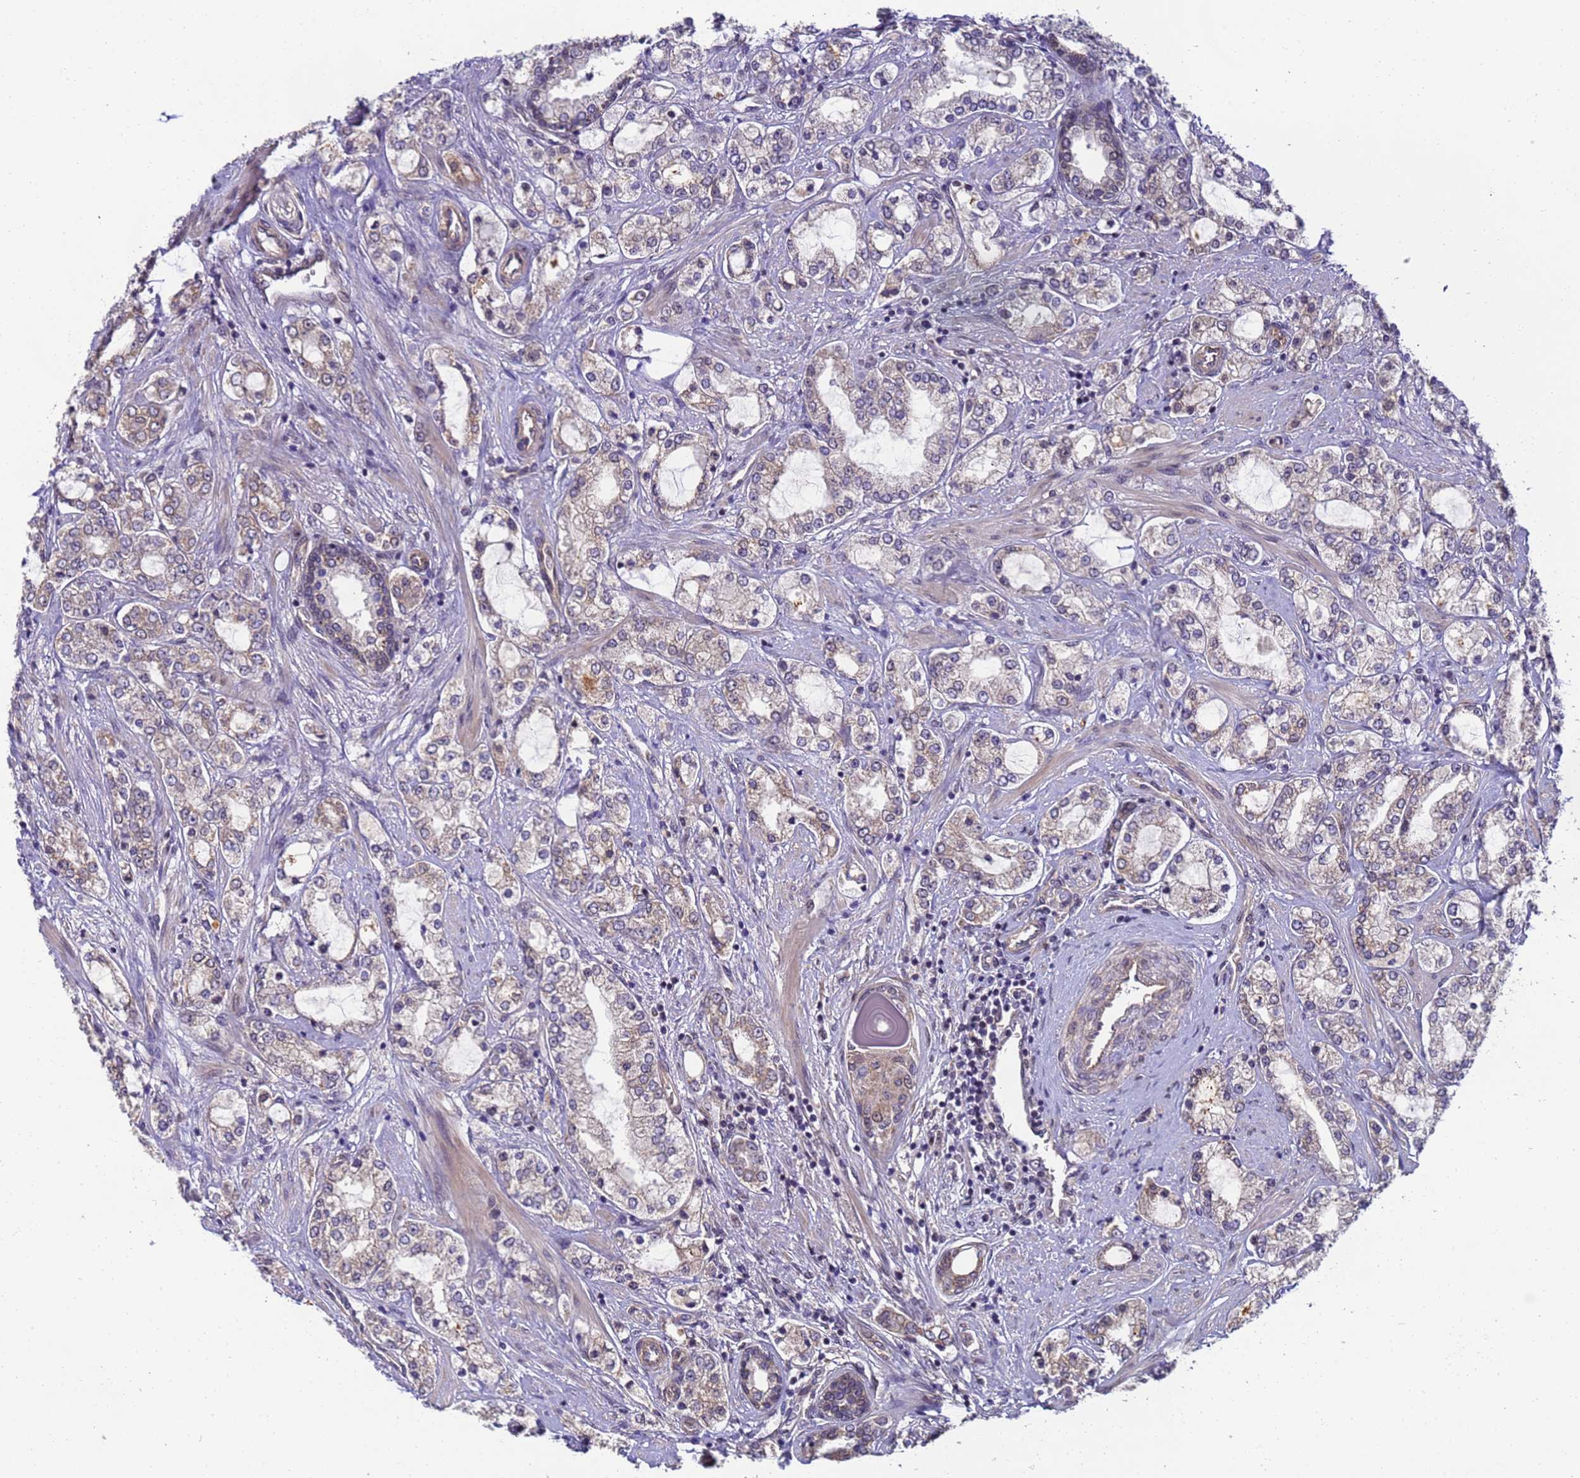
{"staining": {"intensity": "weak", "quantity": "25%-75%", "location": "cytoplasmic/membranous"}, "tissue": "prostate cancer", "cell_type": "Tumor cells", "image_type": "cancer", "snomed": [{"axis": "morphology", "description": "Adenocarcinoma, High grade"}, {"axis": "topography", "description": "Prostate"}], "caption": "The photomicrograph exhibits a brown stain indicating the presence of a protein in the cytoplasmic/membranous of tumor cells in prostate high-grade adenocarcinoma.", "gene": "RAPGEF3", "patient": {"sex": "male", "age": 64}}